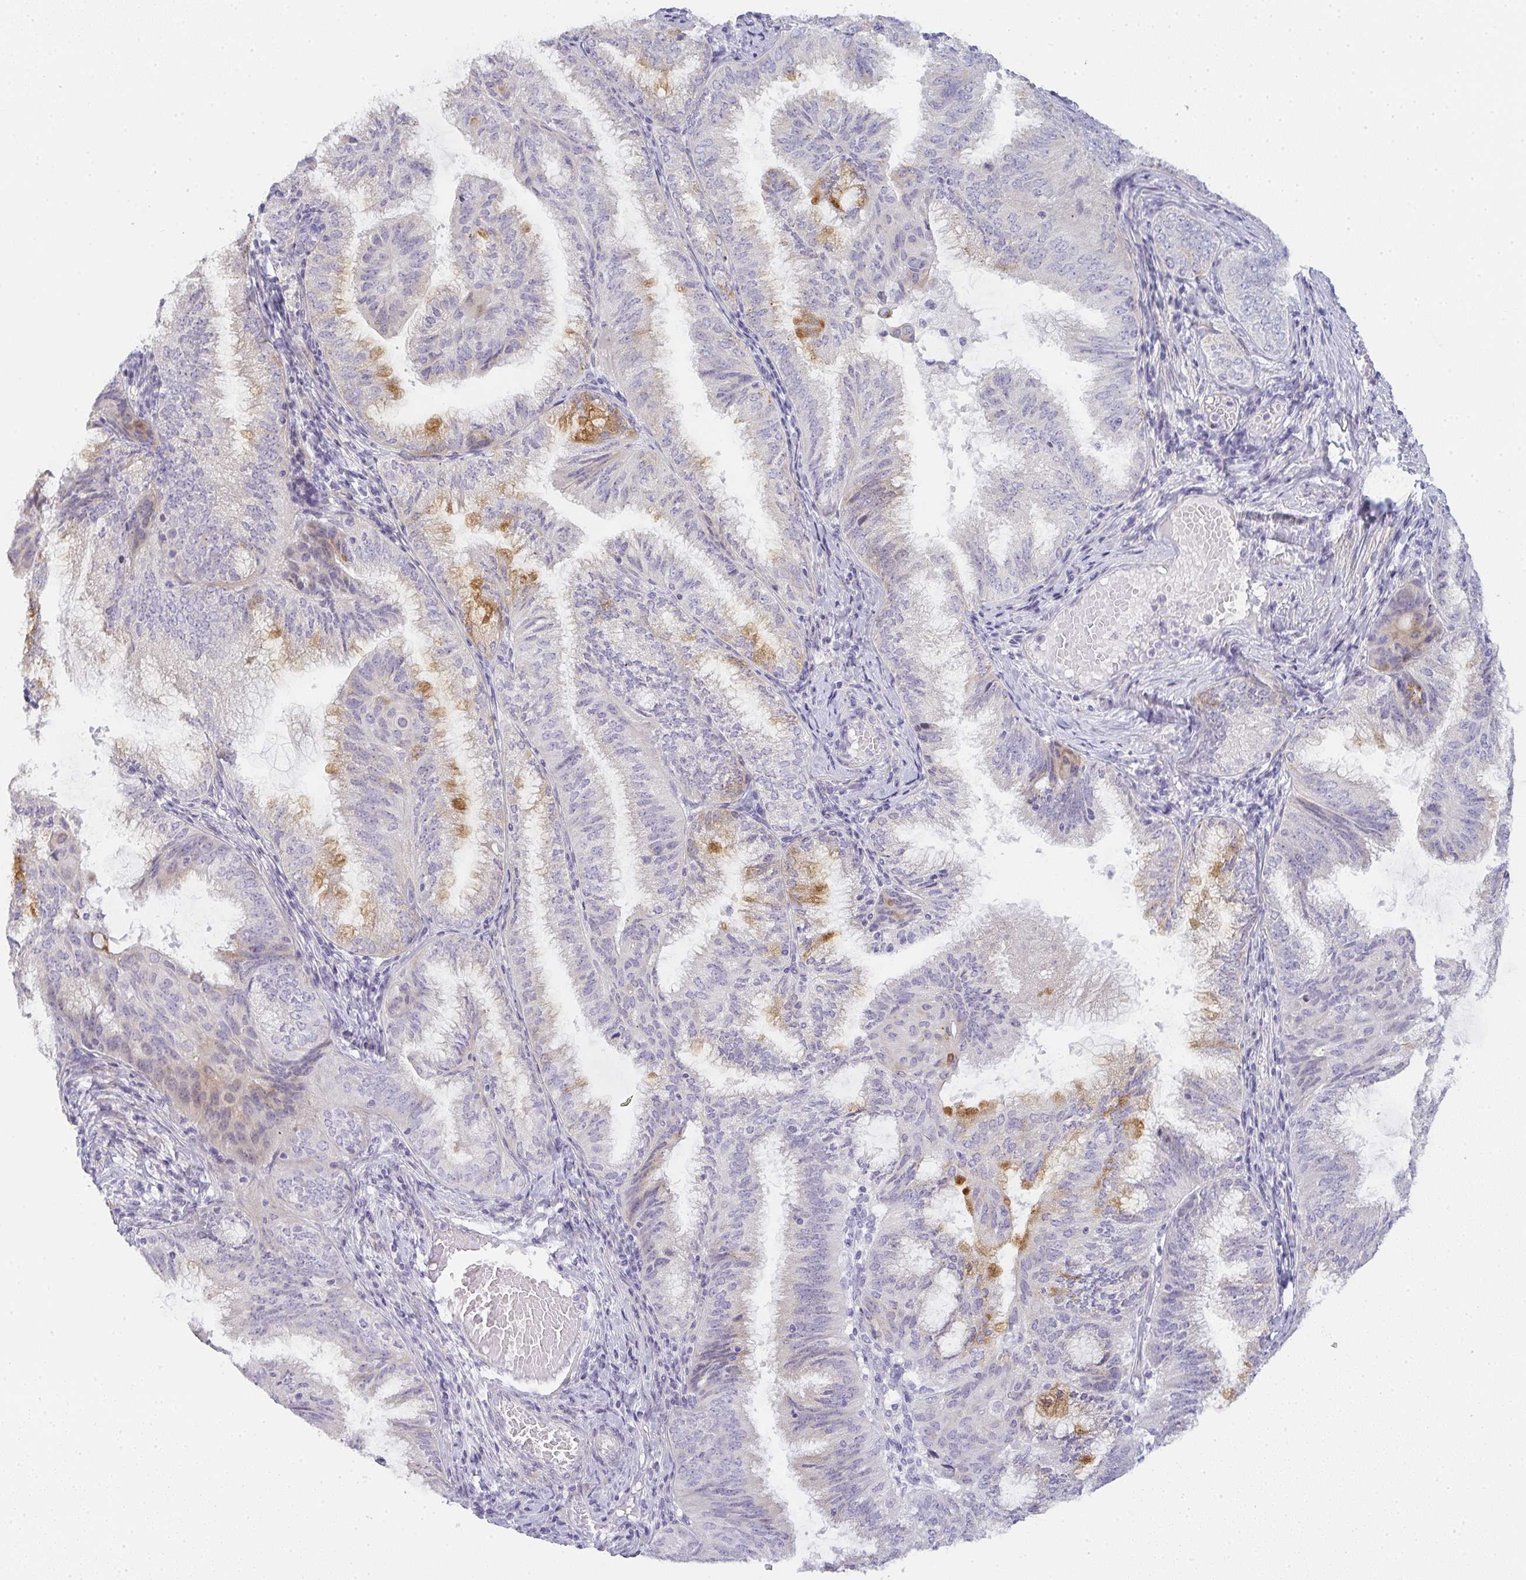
{"staining": {"intensity": "strong", "quantity": "<25%", "location": "cytoplasmic/membranous"}, "tissue": "endometrial cancer", "cell_type": "Tumor cells", "image_type": "cancer", "snomed": [{"axis": "morphology", "description": "Adenocarcinoma, NOS"}, {"axis": "topography", "description": "Endometrium"}], "caption": "DAB (3,3'-diaminobenzidine) immunohistochemical staining of human adenocarcinoma (endometrial) exhibits strong cytoplasmic/membranous protein expression in about <25% of tumor cells.", "gene": "SIRPB2", "patient": {"sex": "female", "age": 49}}